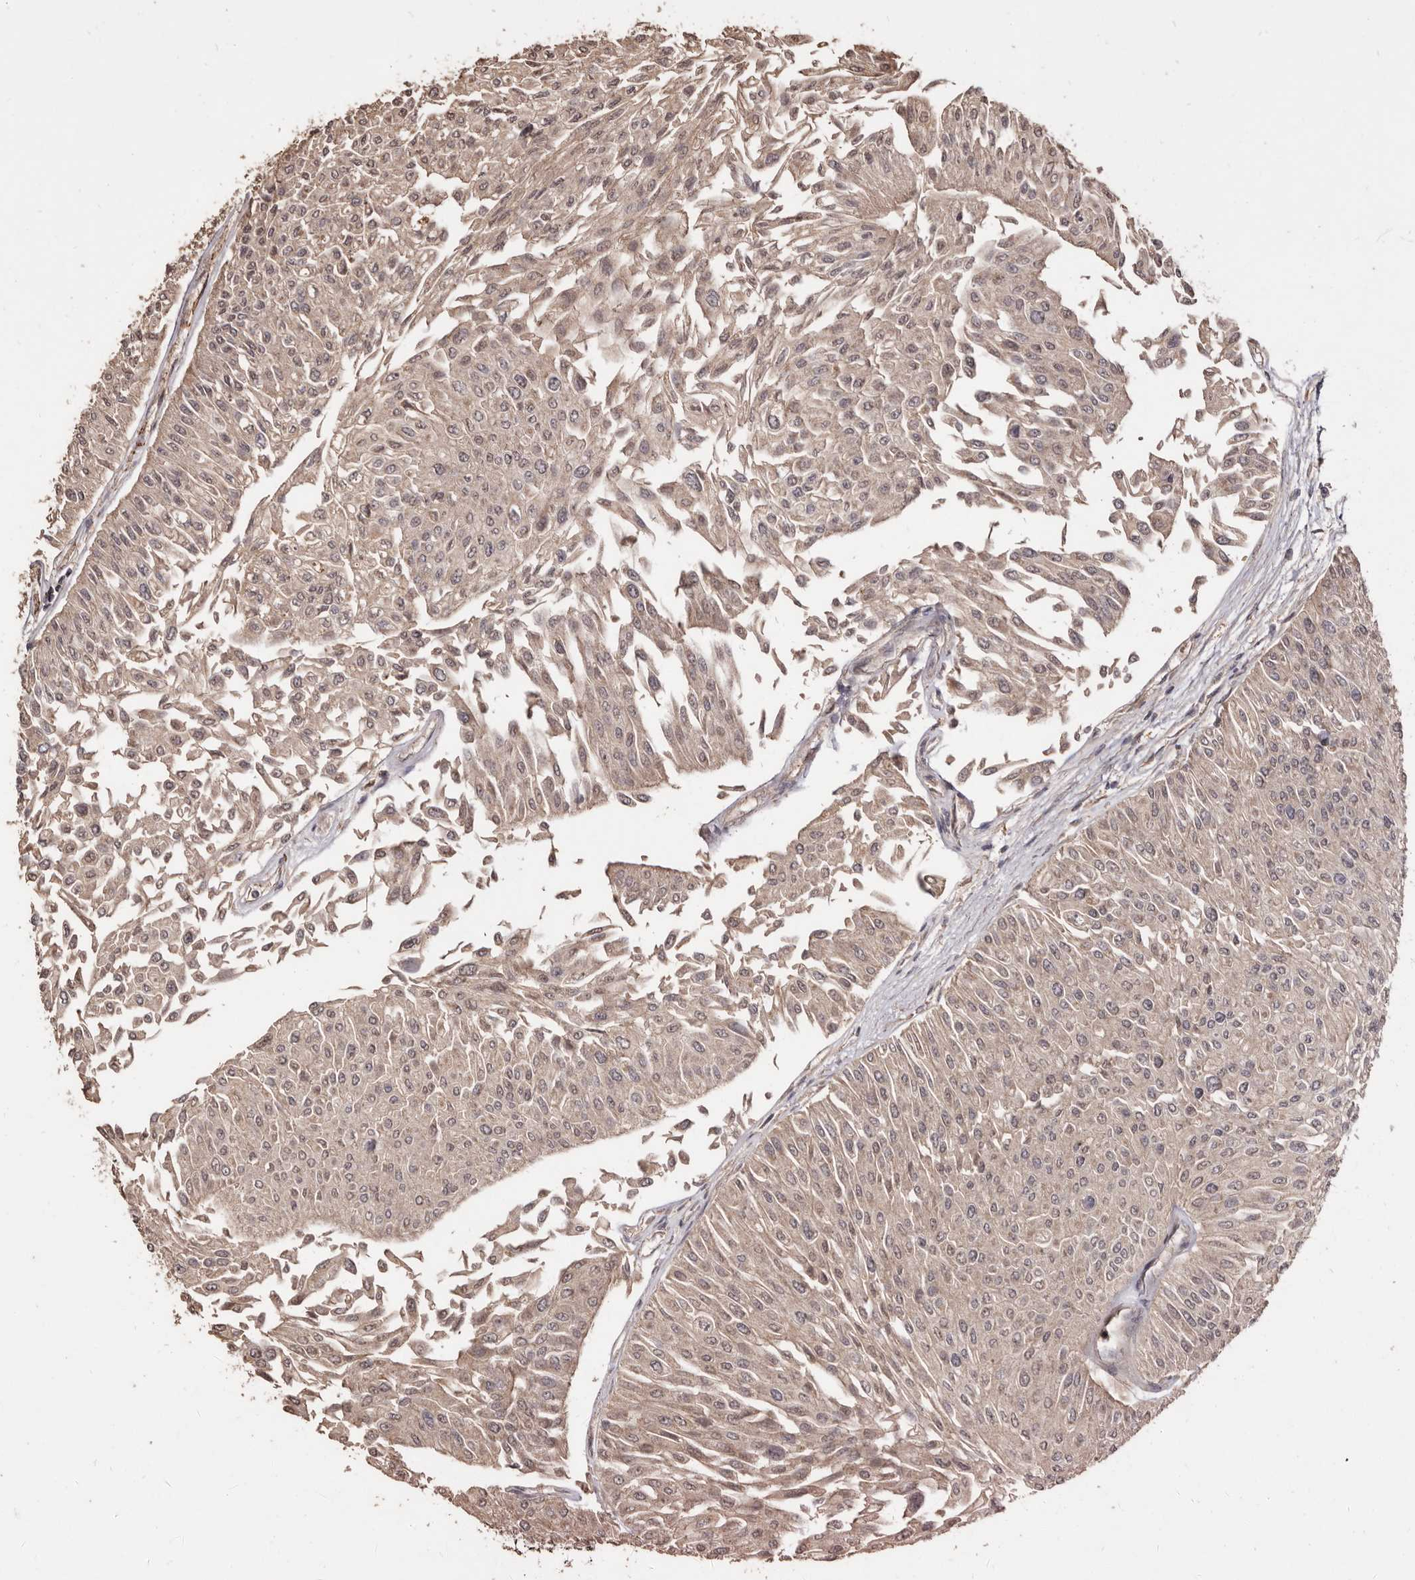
{"staining": {"intensity": "weak", "quantity": ">75%", "location": "cytoplasmic/membranous,nuclear"}, "tissue": "urothelial cancer", "cell_type": "Tumor cells", "image_type": "cancer", "snomed": [{"axis": "morphology", "description": "Urothelial carcinoma, Low grade"}, {"axis": "topography", "description": "Urinary bladder"}], "caption": "Protein expression analysis of low-grade urothelial carcinoma displays weak cytoplasmic/membranous and nuclear positivity in approximately >75% of tumor cells.", "gene": "AKAP7", "patient": {"sex": "male", "age": 67}}